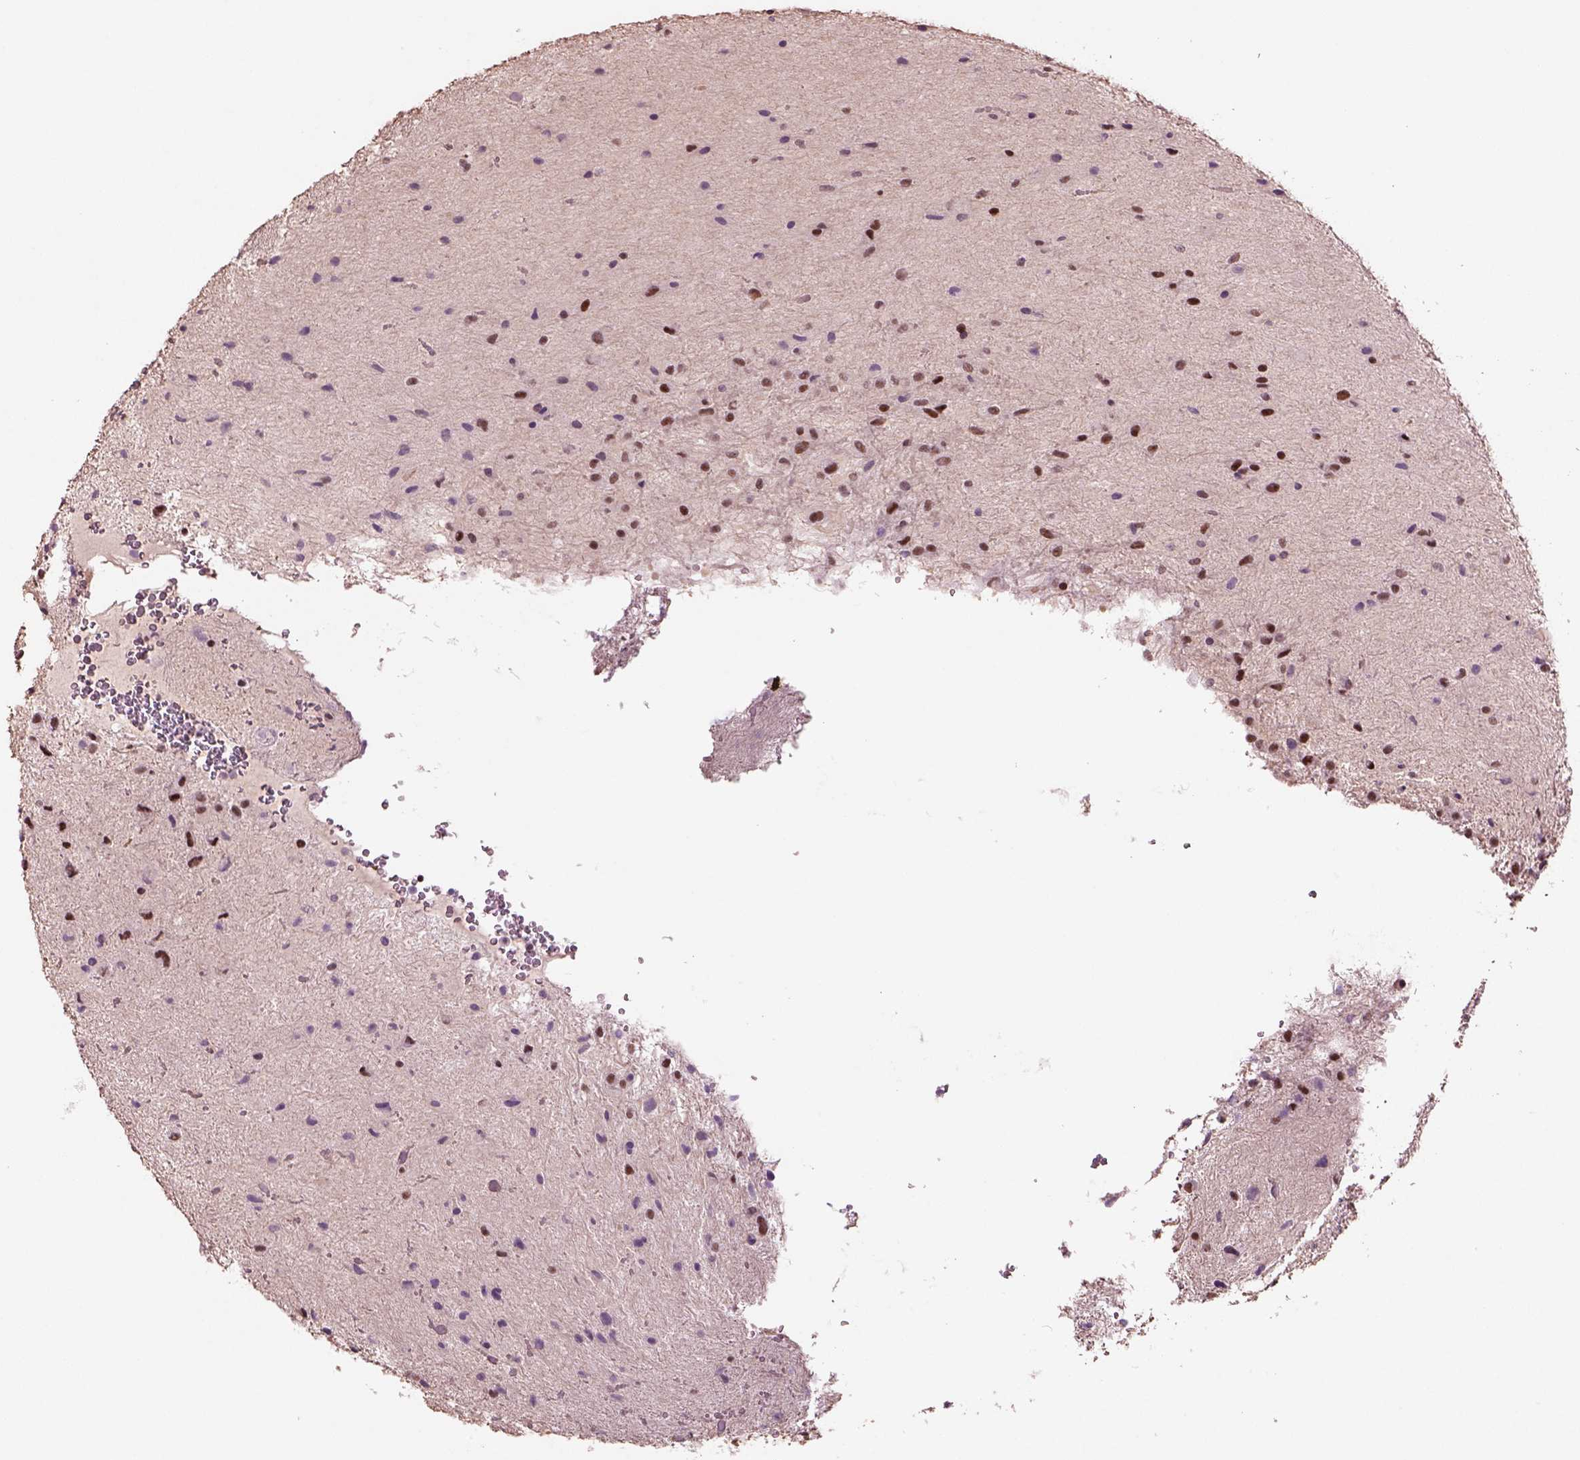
{"staining": {"intensity": "moderate", "quantity": "25%-75%", "location": "nuclear"}, "tissue": "glioma", "cell_type": "Tumor cells", "image_type": "cancer", "snomed": [{"axis": "morphology", "description": "Glioma, malignant, Low grade"}, {"axis": "topography", "description": "Cerebellum"}], "caption": "Moderate nuclear staining for a protein is identified in about 25%-75% of tumor cells of malignant low-grade glioma using immunohistochemistry (IHC).", "gene": "SEPHS1", "patient": {"sex": "female", "age": 14}}